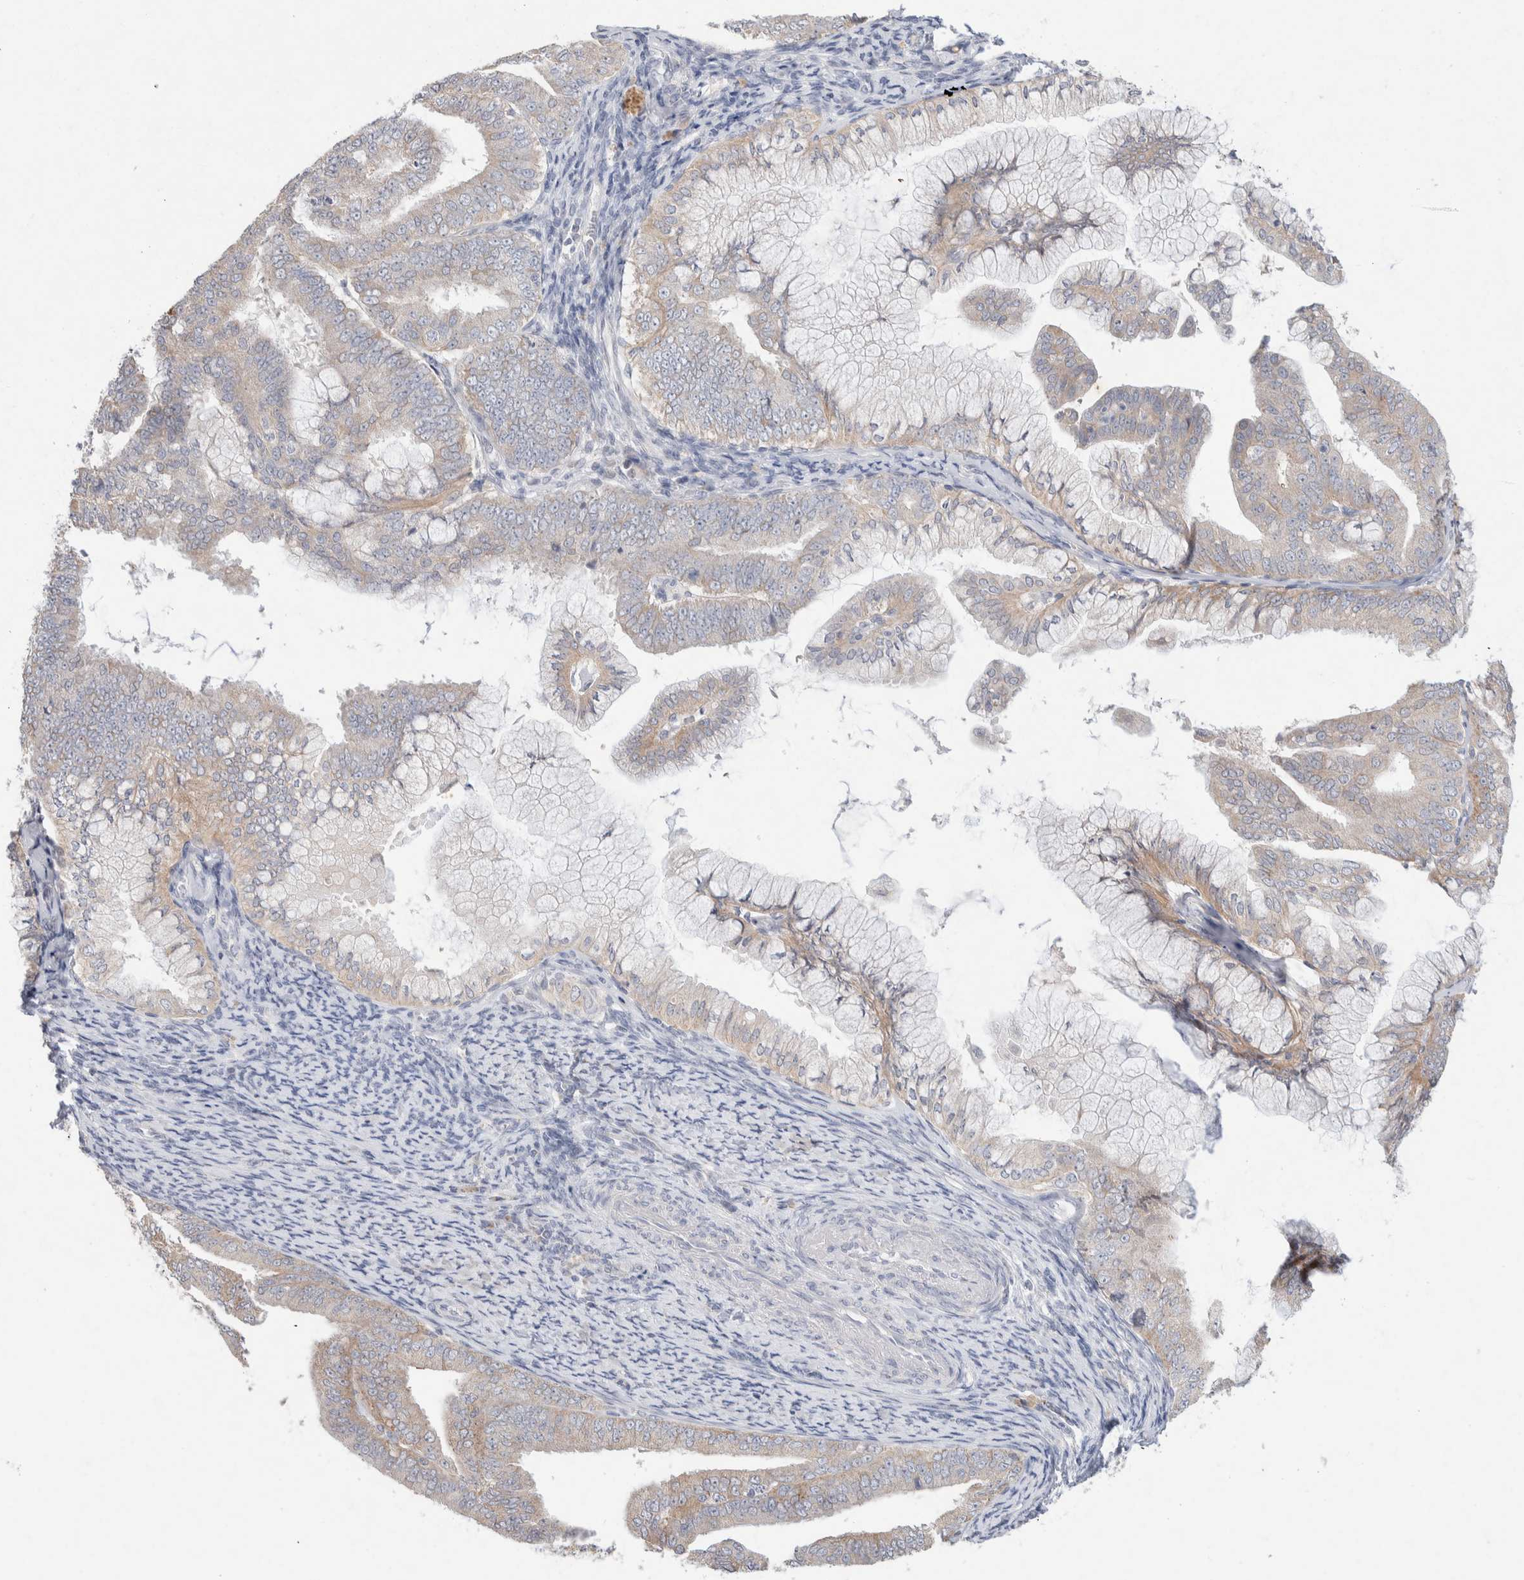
{"staining": {"intensity": "weak", "quantity": "25%-75%", "location": "cytoplasmic/membranous"}, "tissue": "endometrial cancer", "cell_type": "Tumor cells", "image_type": "cancer", "snomed": [{"axis": "morphology", "description": "Adenocarcinoma, NOS"}, {"axis": "topography", "description": "Endometrium"}], "caption": "The photomicrograph shows a brown stain indicating the presence of a protein in the cytoplasmic/membranous of tumor cells in adenocarcinoma (endometrial).", "gene": "CMTM4", "patient": {"sex": "female", "age": 63}}